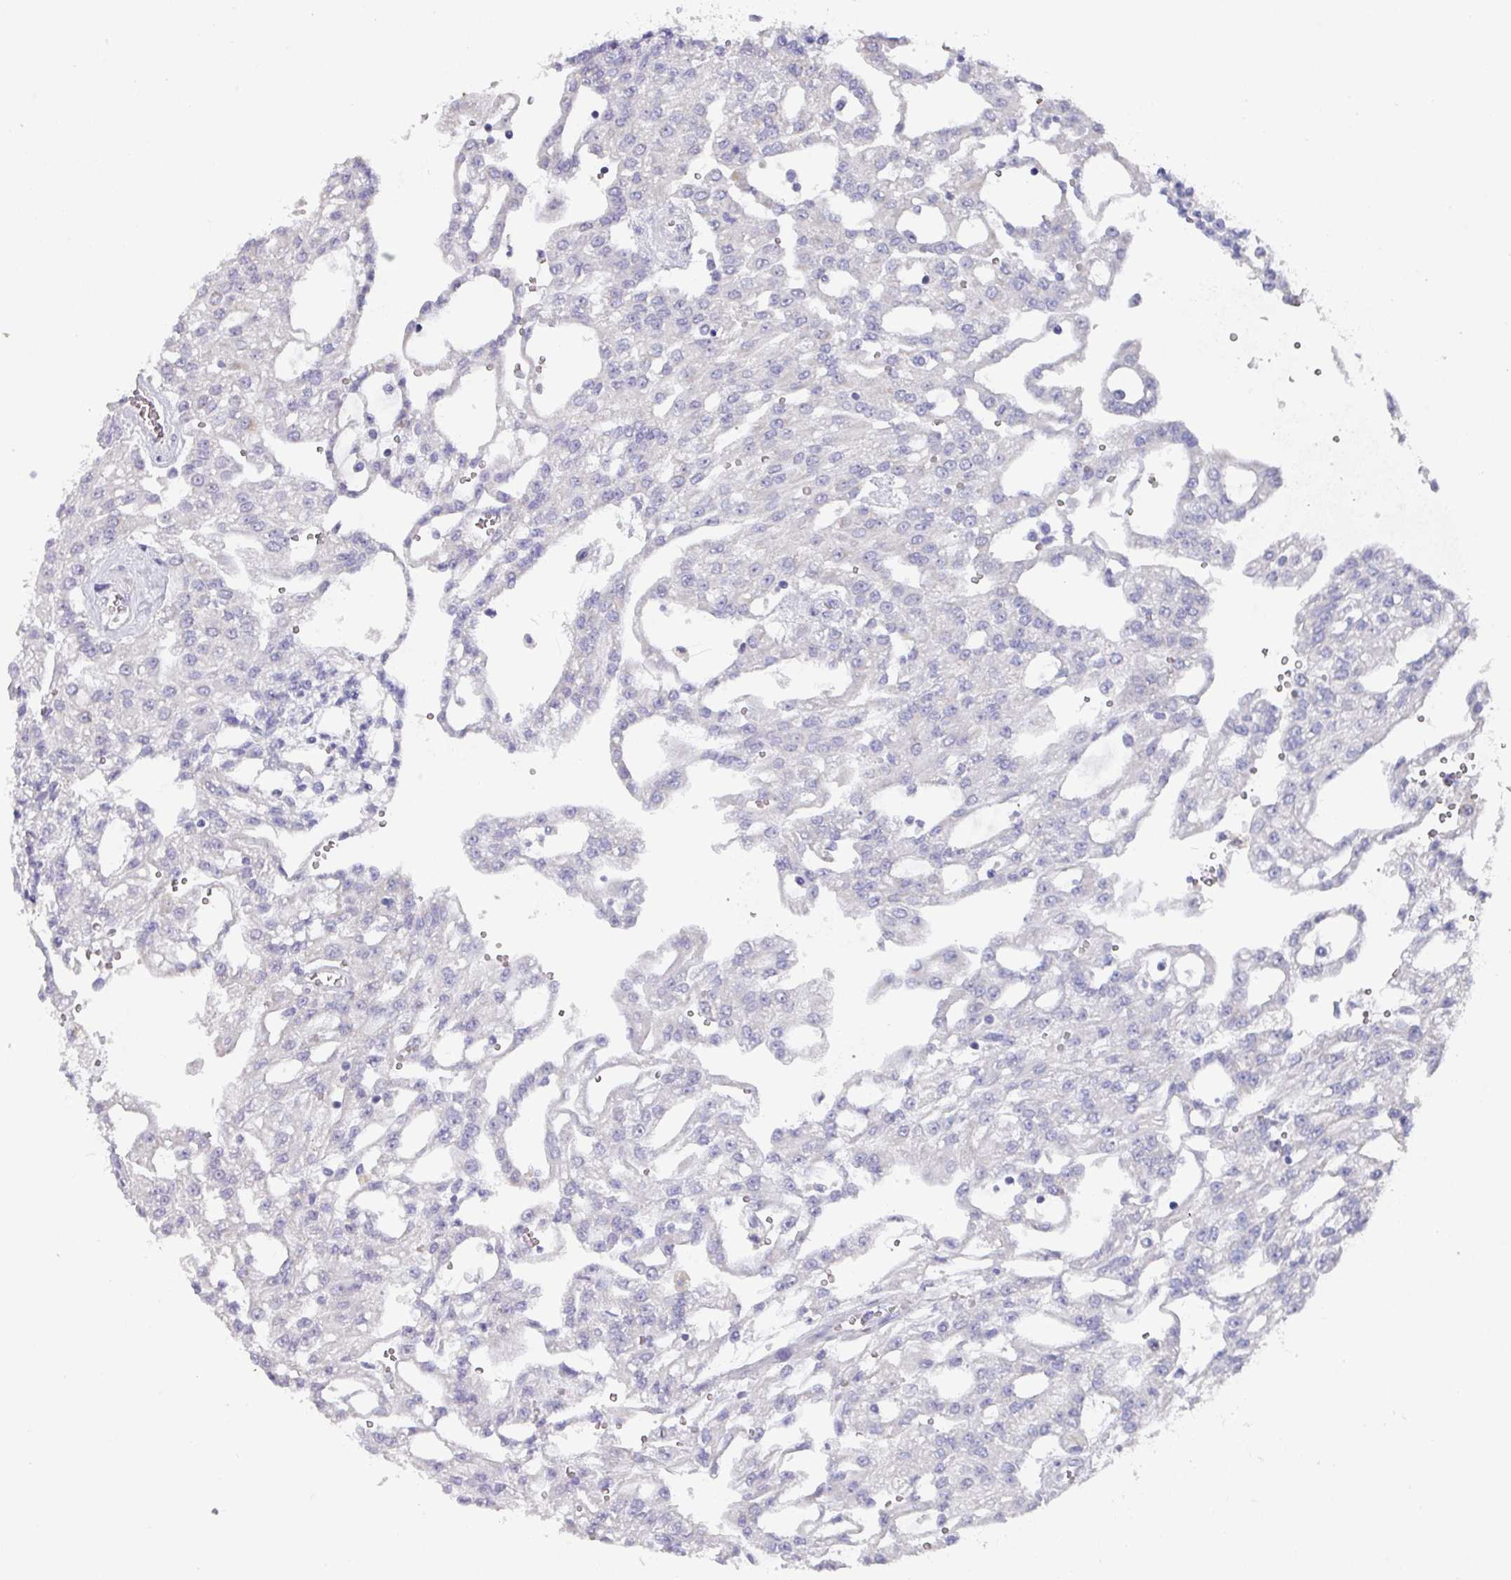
{"staining": {"intensity": "negative", "quantity": "none", "location": "none"}, "tissue": "renal cancer", "cell_type": "Tumor cells", "image_type": "cancer", "snomed": [{"axis": "morphology", "description": "Adenocarcinoma, NOS"}, {"axis": "topography", "description": "Kidney"}], "caption": "Immunohistochemistry (IHC) image of human adenocarcinoma (renal) stained for a protein (brown), which displays no positivity in tumor cells.", "gene": "DEFB115", "patient": {"sex": "male", "age": 63}}